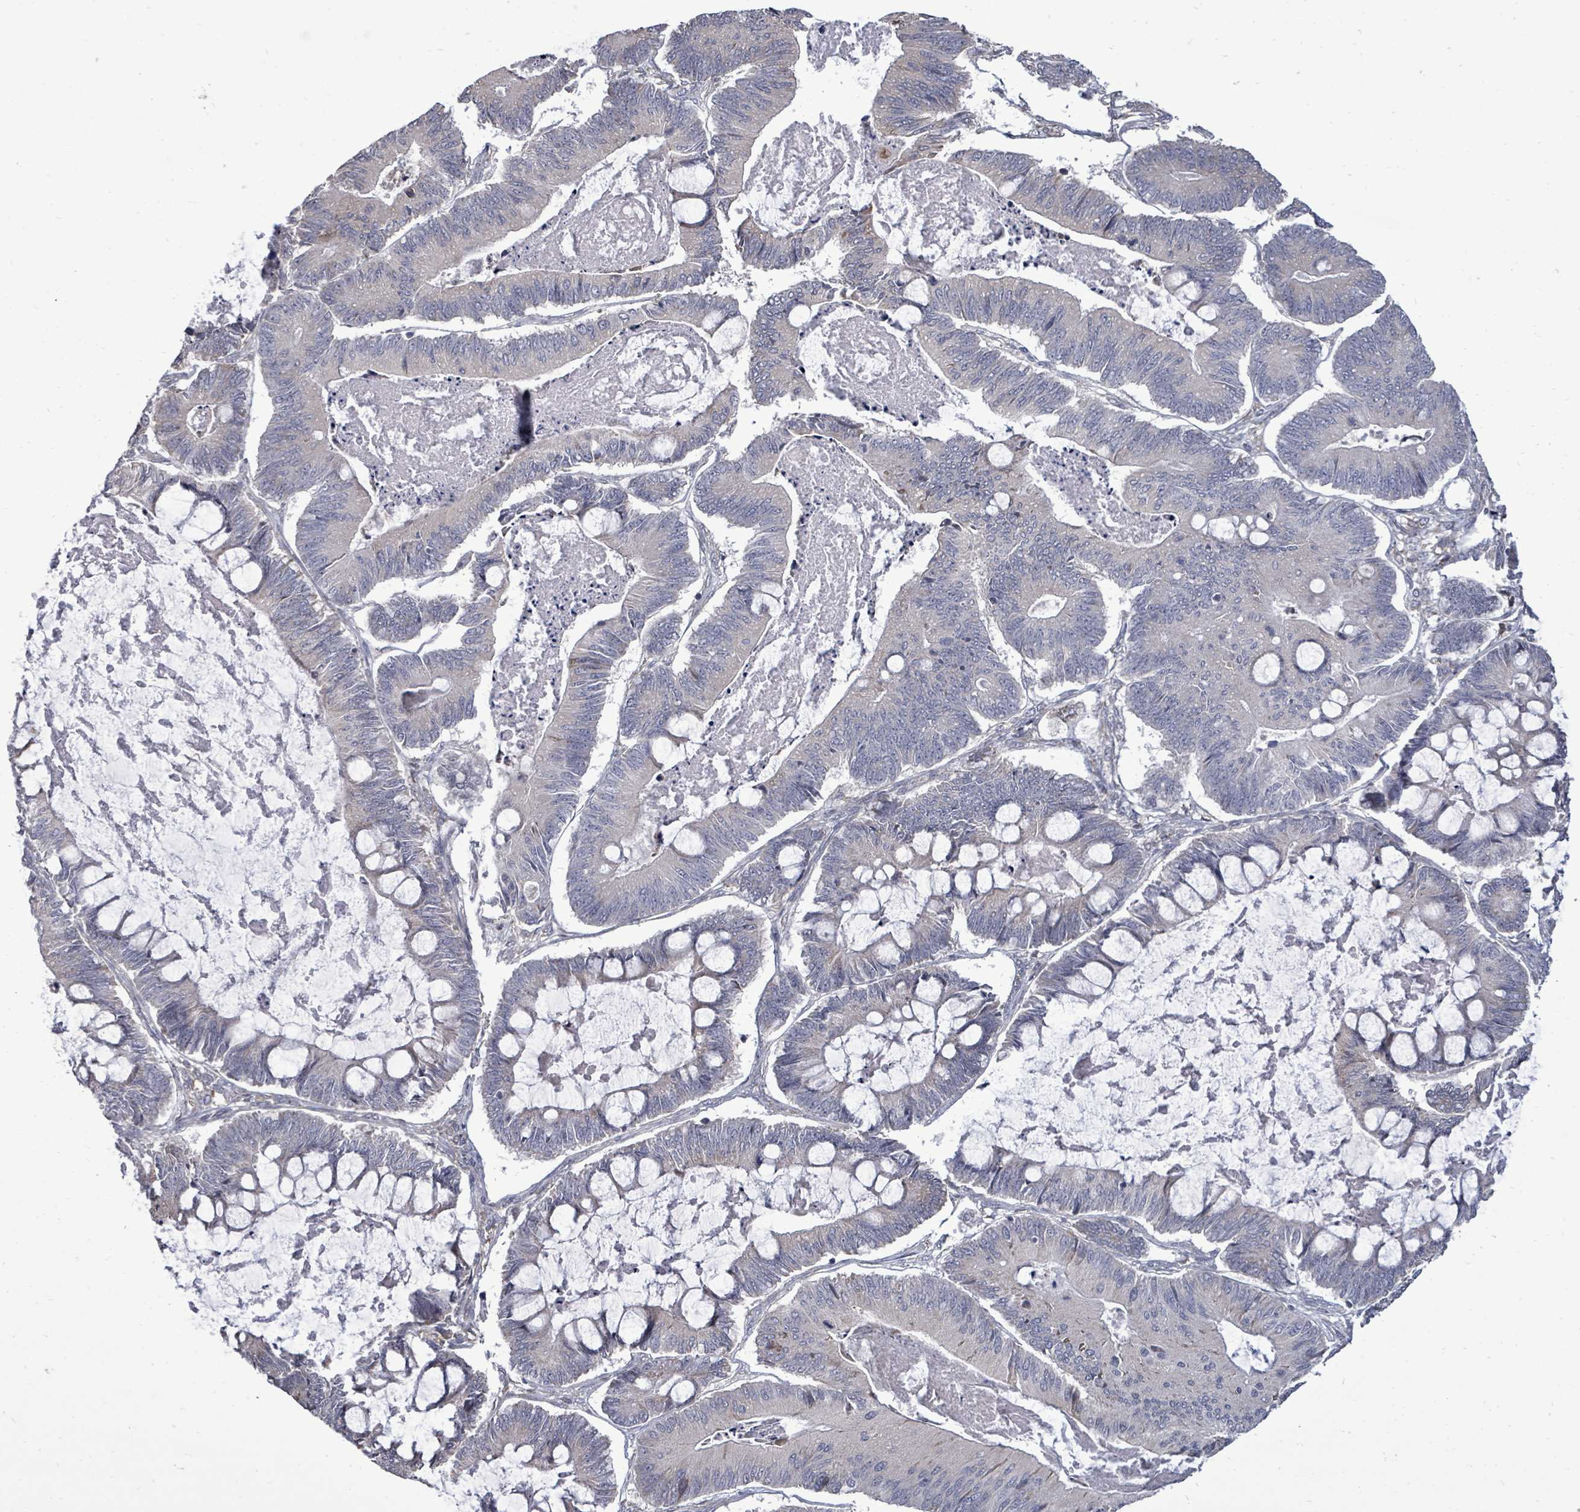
{"staining": {"intensity": "negative", "quantity": "none", "location": "none"}, "tissue": "ovarian cancer", "cell_type": "Tumor cells", "image_type": "cancer", "snomed": [{"axis": "morphology", "description": "Cystadenocarcinoma, mucinous, NOS"}, {"axis": "topography", "description": "Ovary"}], "caption": "An immunohistochemistry micrograph of mucinous cystadenocarcinoma (ovarian) is shown. There is no staining in tumor cells of mucinous cystadenocarcinoma (ovarian). (DAB immunohistochemistry (IHC) with hematoxylin counter stain).", "gene": "POMGNT2", "patient": {"sex": "female", "age": 61}}